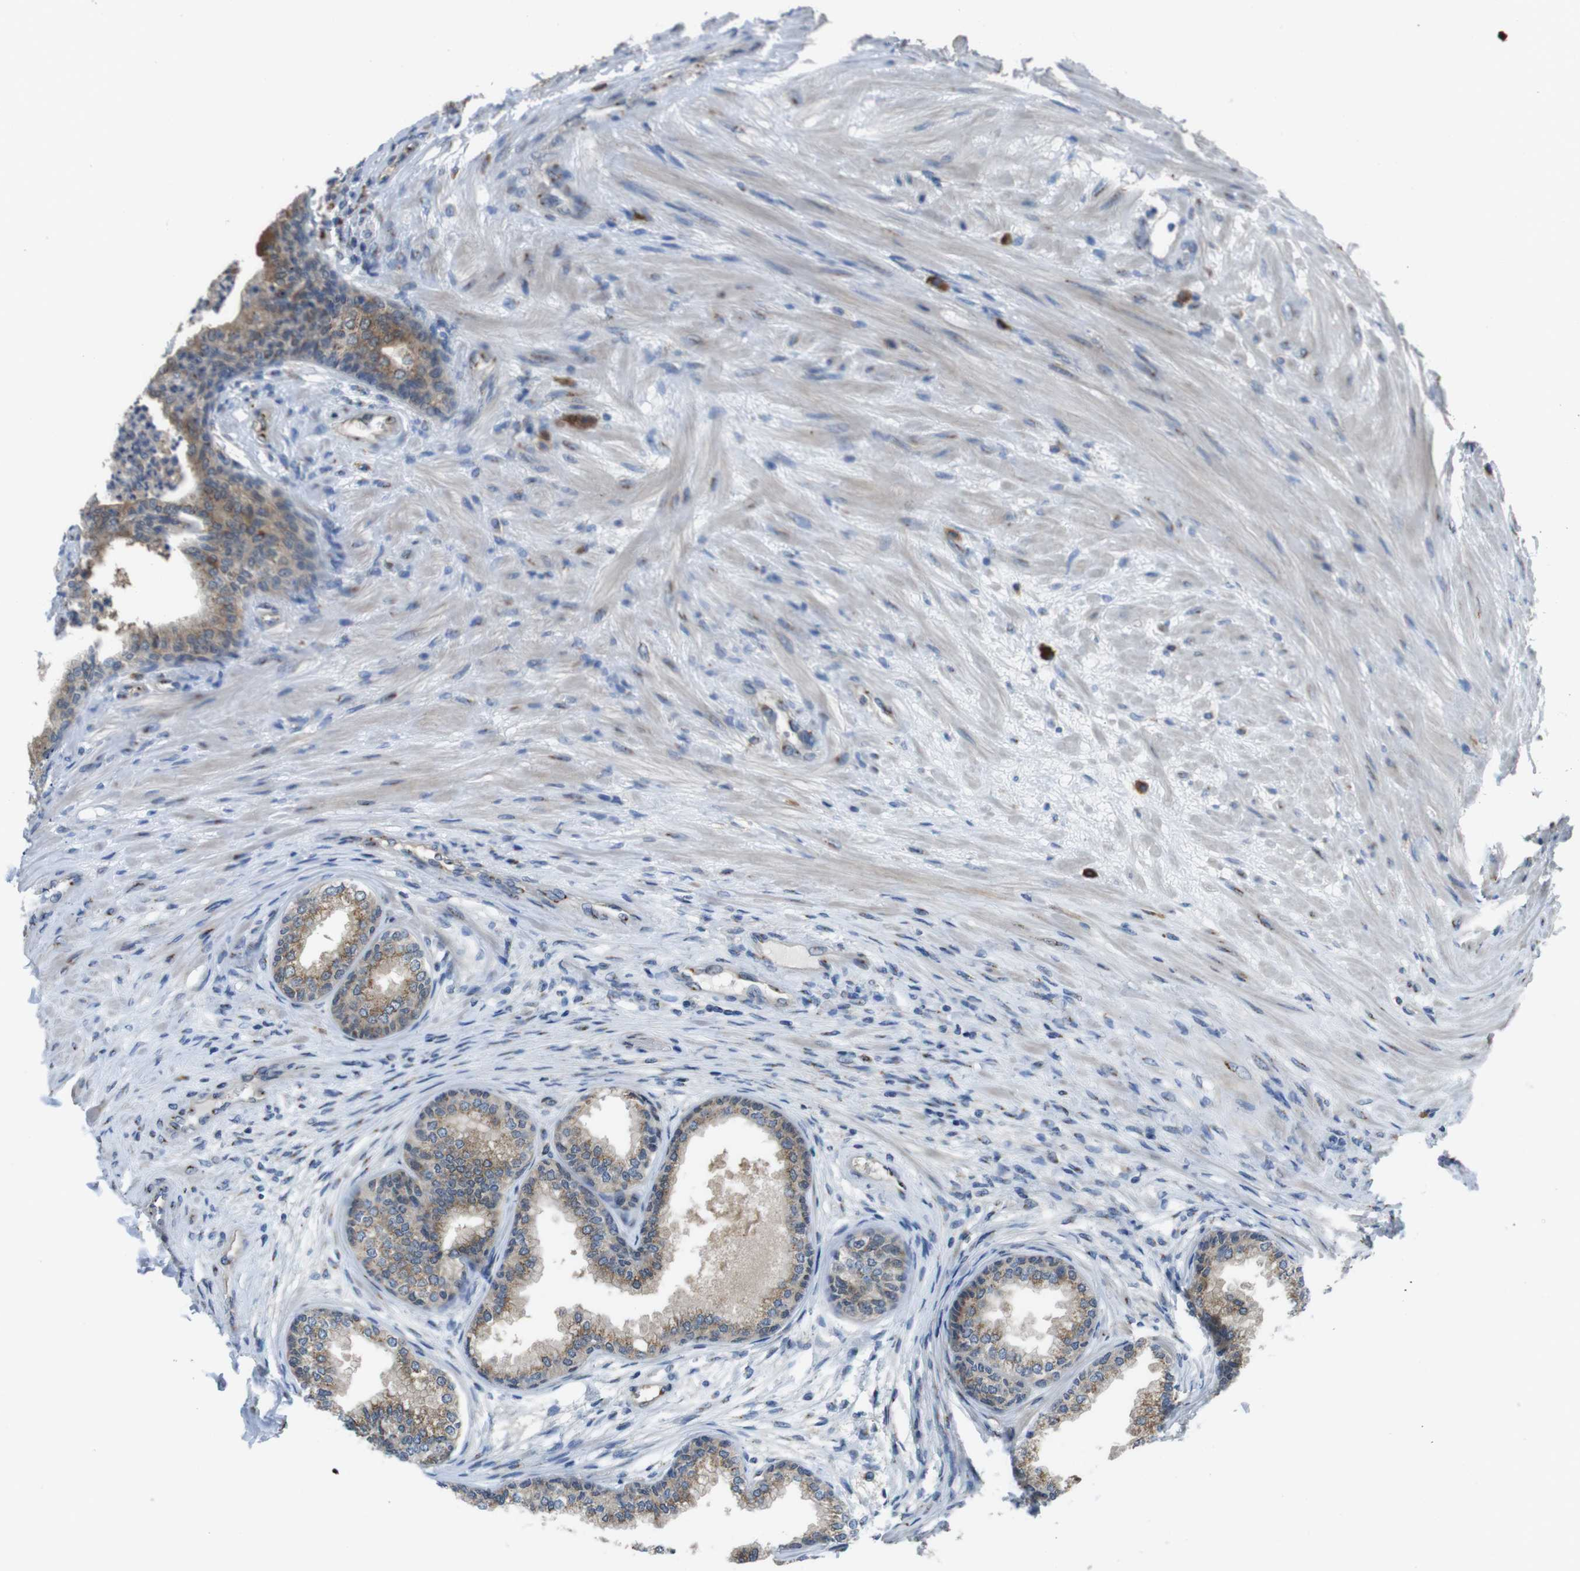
{"staining": {"intensity": "moderate", "quantity": ">75%", "location": "cytoplasmic/membranous"}, "tissue": "prostate", "cell_type": "Glandular cells", "image_type": "normal", "snomed": [{"axis": "morphology", "description": "Normal tissue, NOS"}, {"axis": "topography", "description": "Prostate"}], "caption": "Protein analysis of normal prostate shows moderate cytoplasmic/membranous staining in approximately >75% of glandular cells. The staining was performed using DAB (3,3'-diaminobenzidine) to visualize the protein expression in brown, while the nuclei were stained in blue with hematoxylin (Magnification: 20x).", "gene": "RAB6A", "patient": {"sex": "male", "age": 76}}